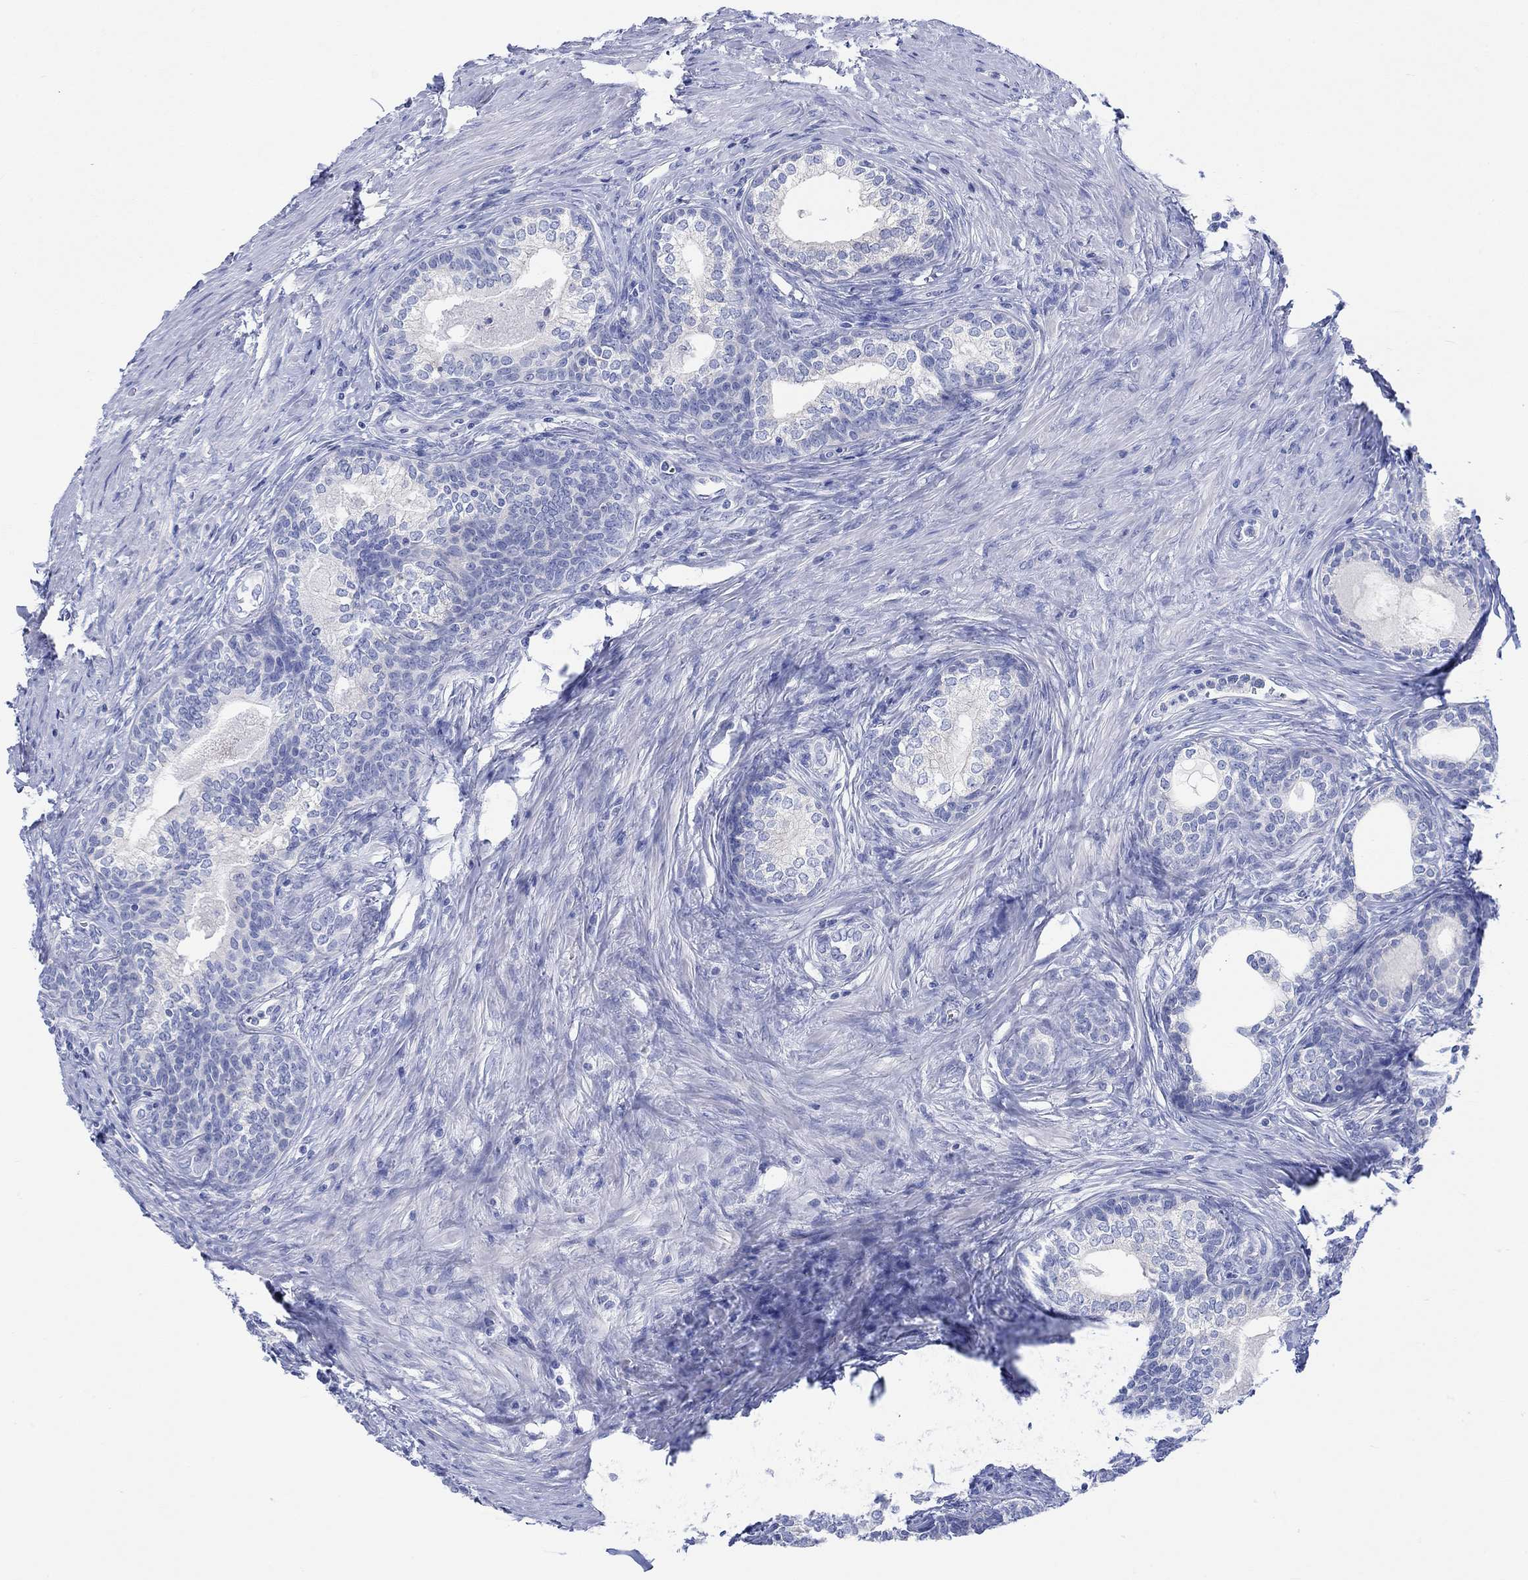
{"staining": {"intensity": "negative", "quantity": "none", "location": "none"}, "tissue": "prostate", "cell_type": "Glandular cells", "image_type": "normal", "snomed": [{"axis": "morphology", "description": "Normal tissue, NOS"}, {"axis": "topography", "description": "Prostate"}], "caption": "The photomicrograph demonstrates no significant expression in glandular cells of prostate.", "gene": "REEP6", "patient": {"sex": "male", "age": 65}}